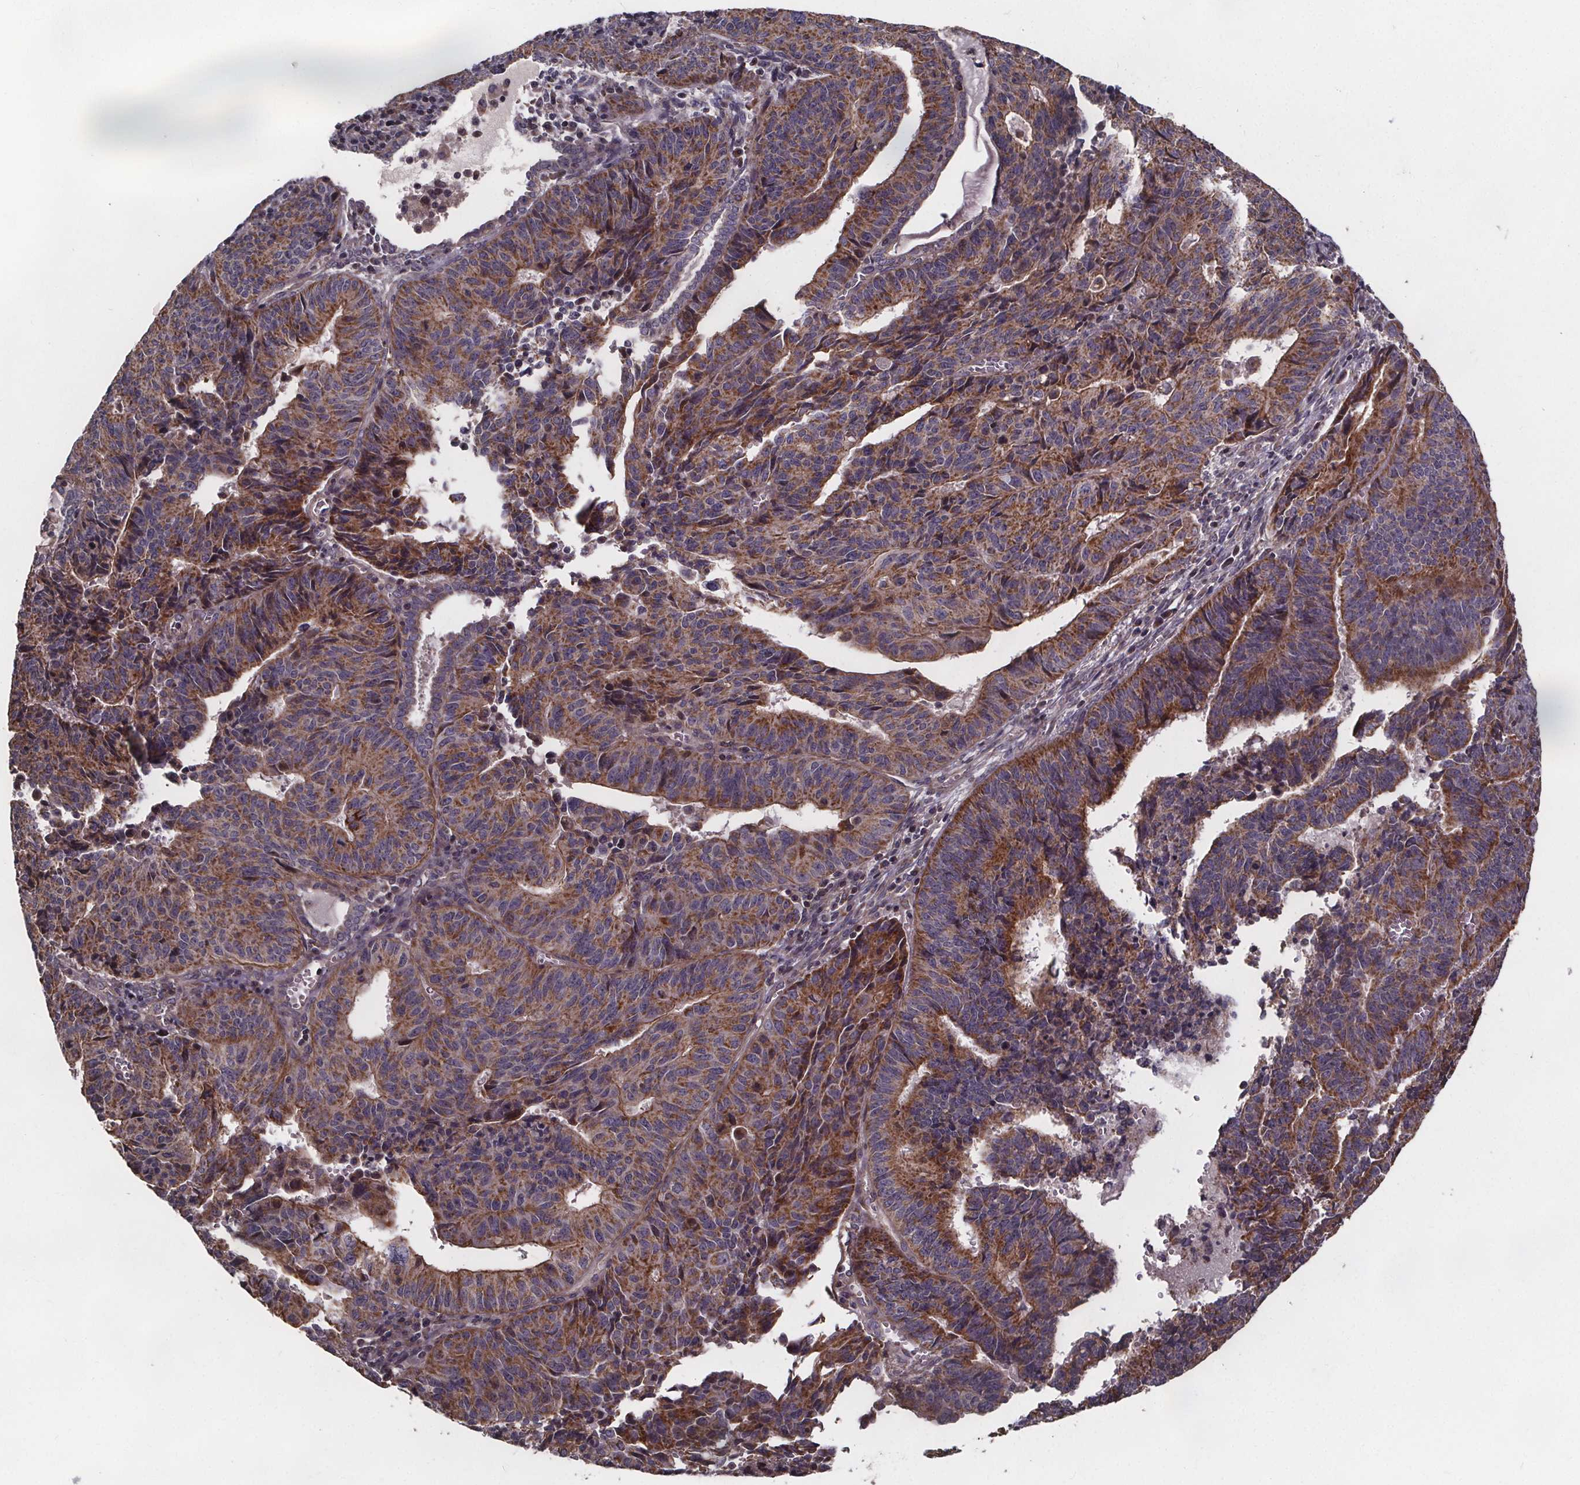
{"staining": {"intensity": "moderate", "quantity": ">75%", "location": "cytoplasmic/membranous"}, "tissue": "endometrial cancer", "cell_type": "Tumor cells", "image_type": "cancer", "snomed": [{"axis": "morphology", "description": "Adenocarcinoma, NOS"}, {"axis": "topography", "description": "Endometrium"}], "caption": "There is medium levels of moderate cytoplasmic/membranous staining in tumor cells of adenocarcinoma (endometrial), as demonstrated by immunohistochemical staining (brown color).", "gene": "YME1L1", "patient": {"sex": "female", "age": 65}}